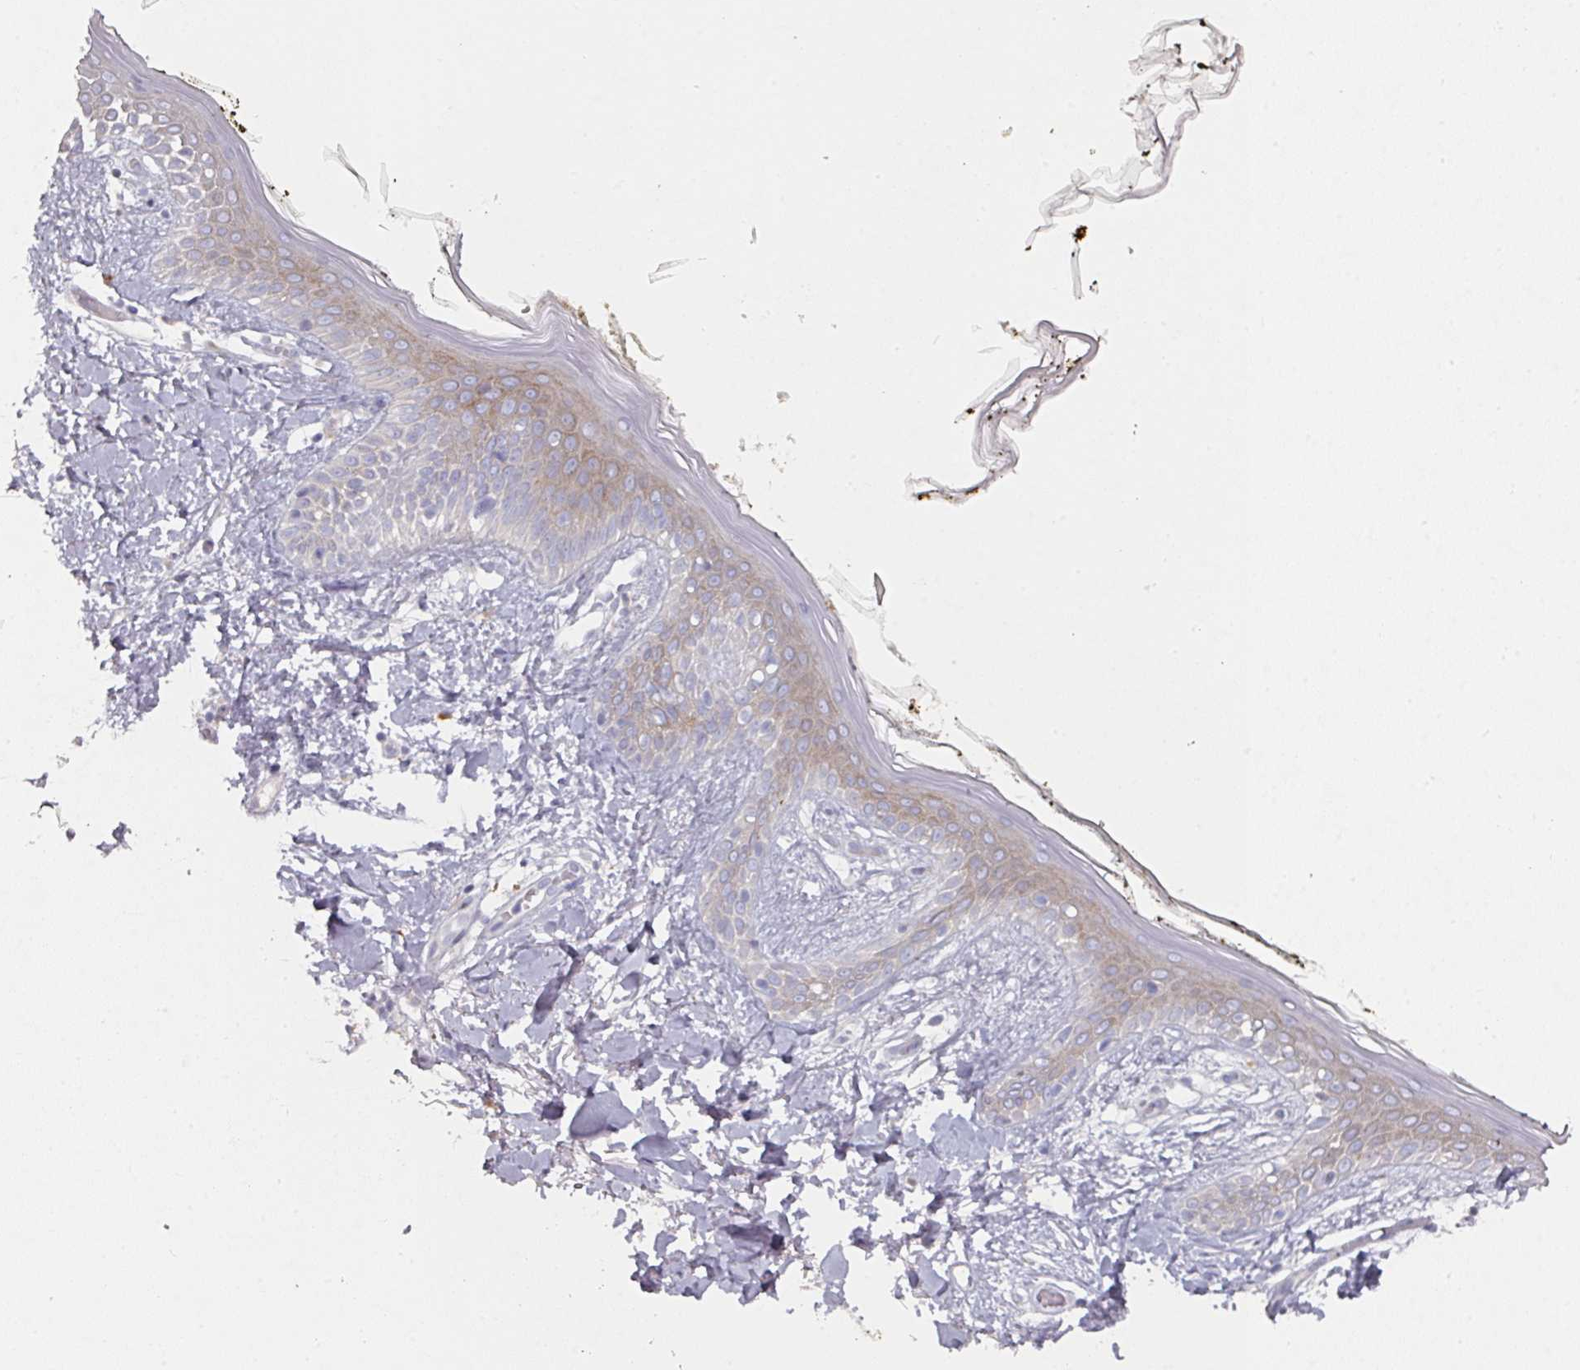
{"staining": {"intensity": "negative", "quantity": "none", "location": "none"}, "tissue": "skin", "cell_type": "Fibroblasts", "image_type": "normal", "snomed": [{"axis": "morphology", "description": "Normal tissue, NOS"}, {"axis": "topography", "description": "Skin"}], "caption": "Immunohistochemistry of unremarkable skin reveals no expression in fibroblasts. (Brightfield microscopy of DAB (3,3'-diaminobenzidine) IHC at high magnification).", "gene": "NT5C1A", "patient": {"sex": "female", "age": 34}}